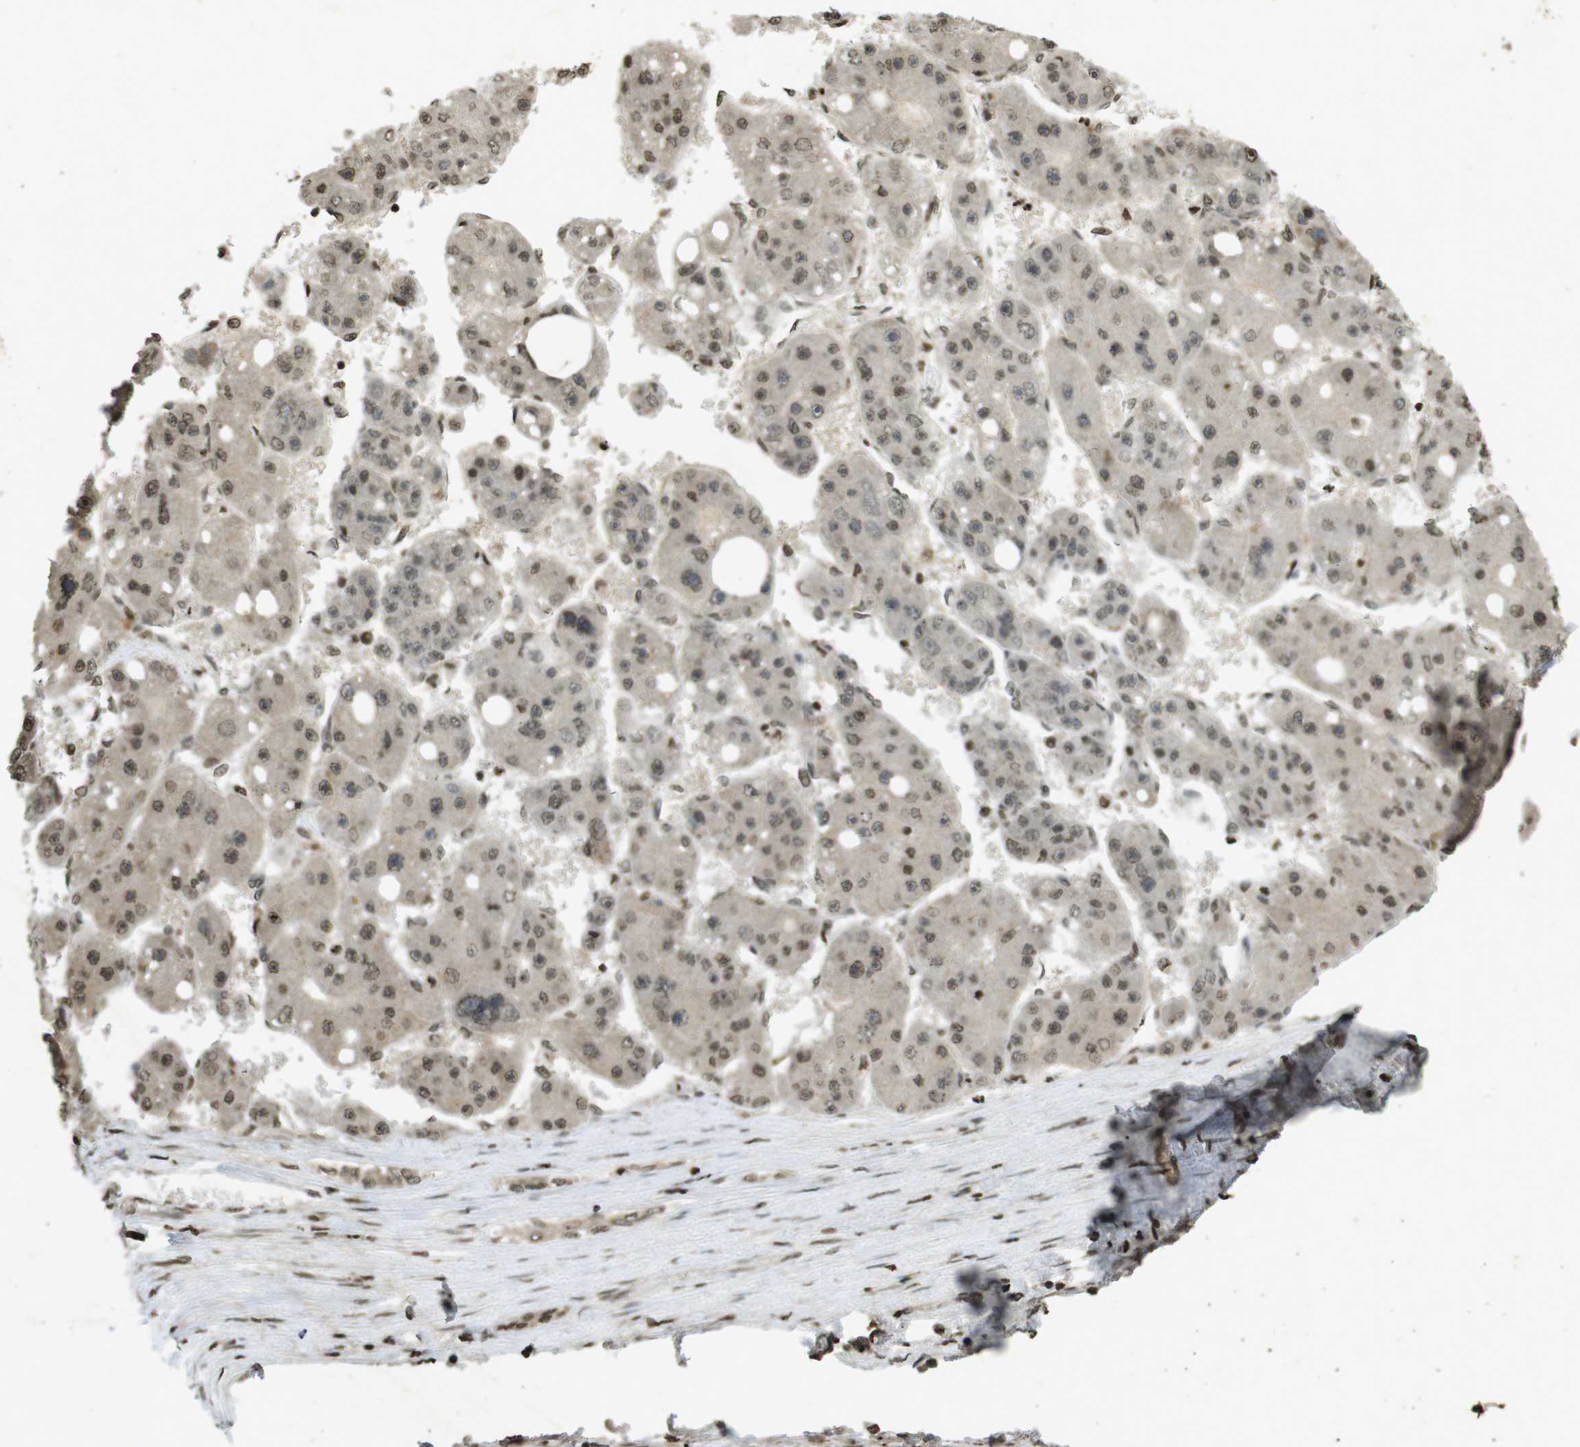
{"staining": {"intensity": "weak", "quantity": ">75%", "location": "nuclear"}, "tissue": "liver cancer", "cell_type": "Tumor cells", "image_type": "cancer", "snomed": [{"axis": "morphology", "description": "Carcinoma, Hepatocellular, NOS"}, {"axis": "topography", "description": "Liver"}], "caption": "High-magnification brightfield microscopy of liver cancer stained with DAB (brown) and counterstained with hematoxylin (blue). tumor cells exhibit weak nuclear staining is identified in approximately>75% of cells.", "gene": "ORC4", "patient": {"sex": "female", "age": 61}}